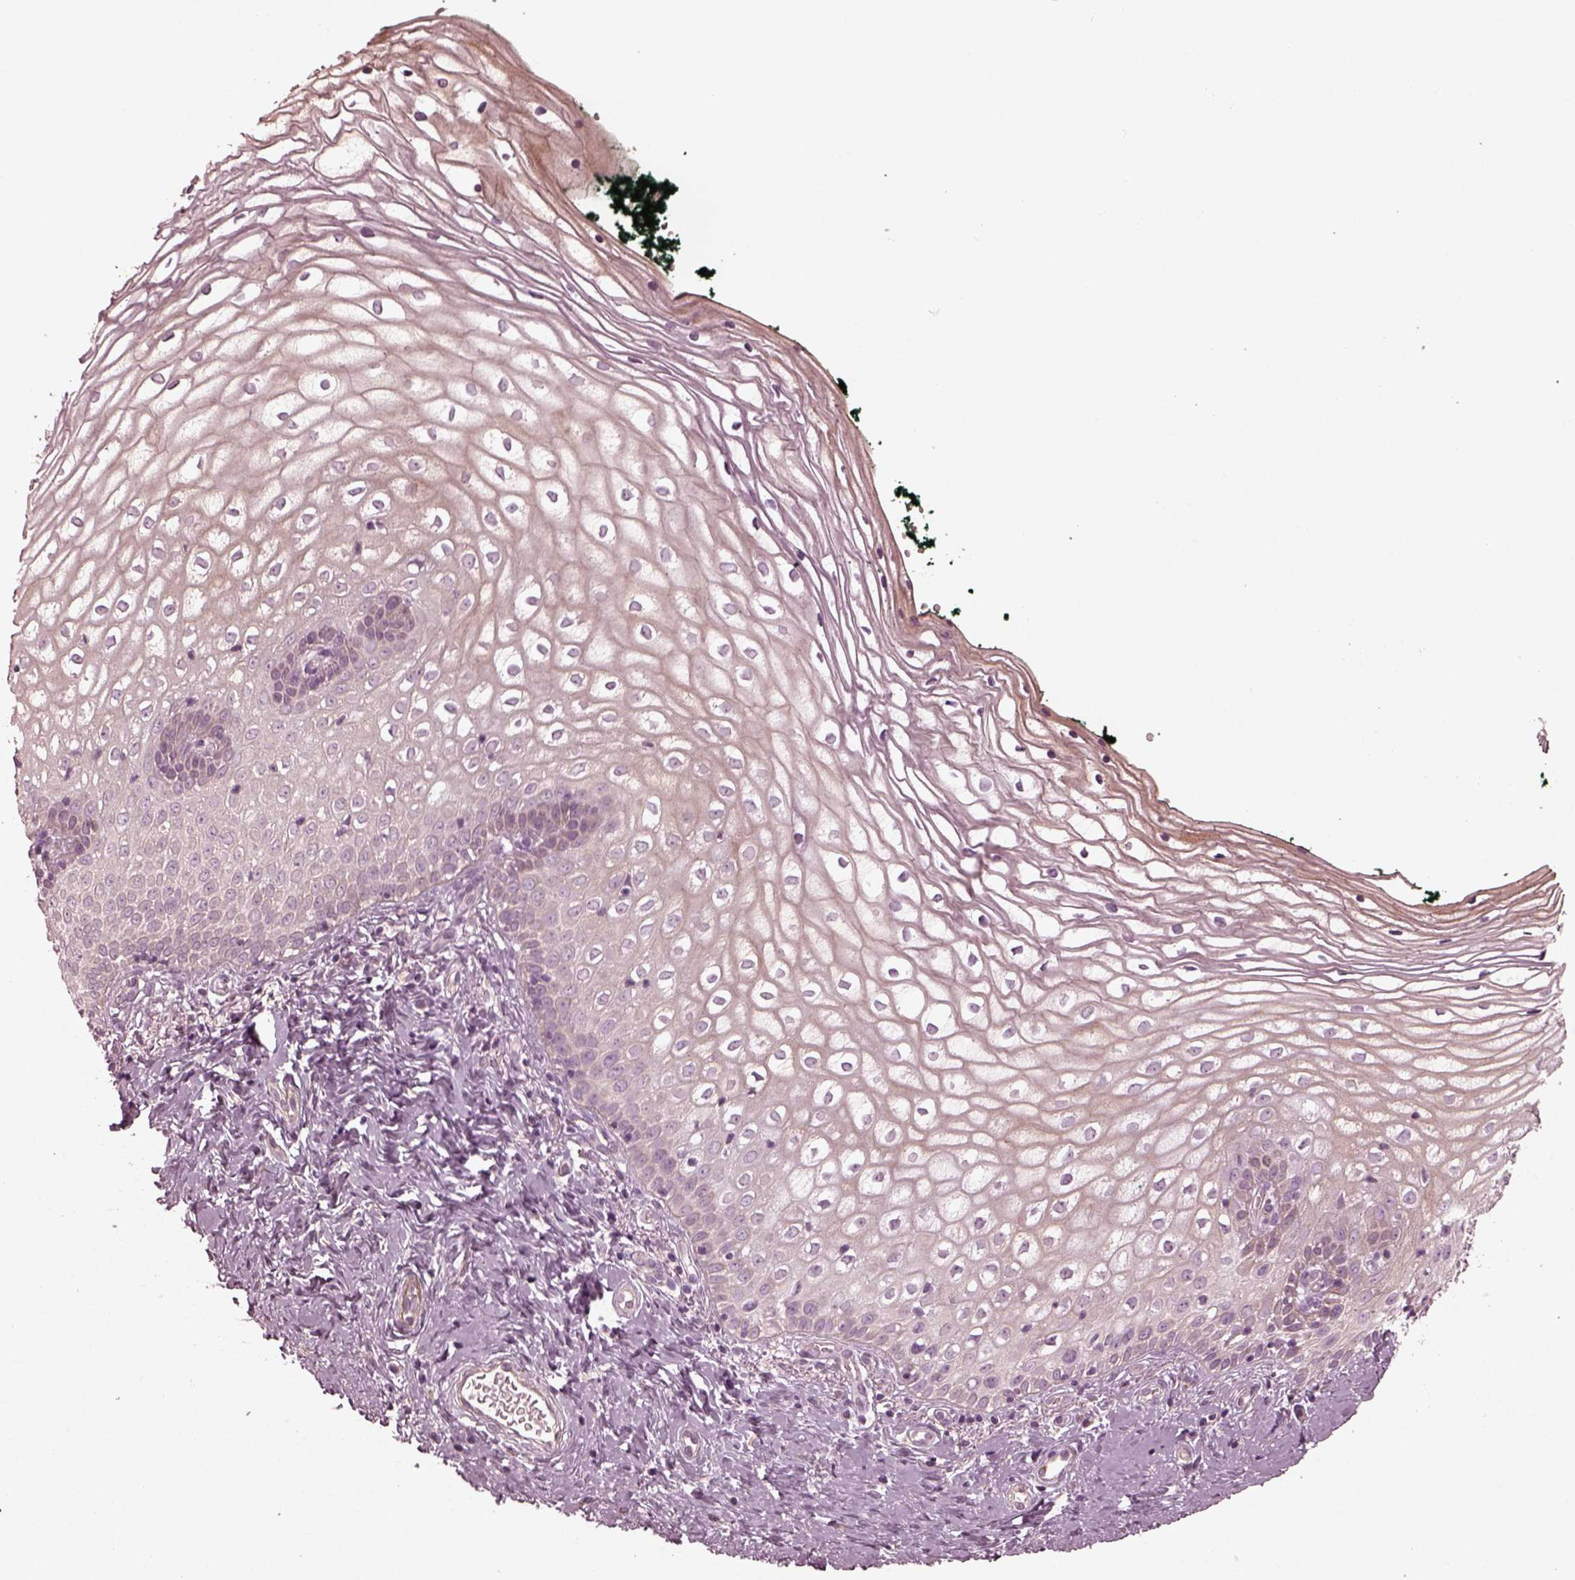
{"staining": {"intensity": "negative", "quantity": "none", "location": "none"}, "tissue": "vagina", "cell_type": "Squamous epithelial cells", "image_type": "normal", "snomed": [{"axis": "morphology", "description": "Normal tissue, NOS"}, {"axis": "topography", "description": "Vagina"}], "caption": "This is an immunohistochemistry photomicrograph of unremarkable vagina. There is no positivity in squamous epithelial cells.", "gene": "KIF6", "patient": {"sex": "female", "age": 47}}